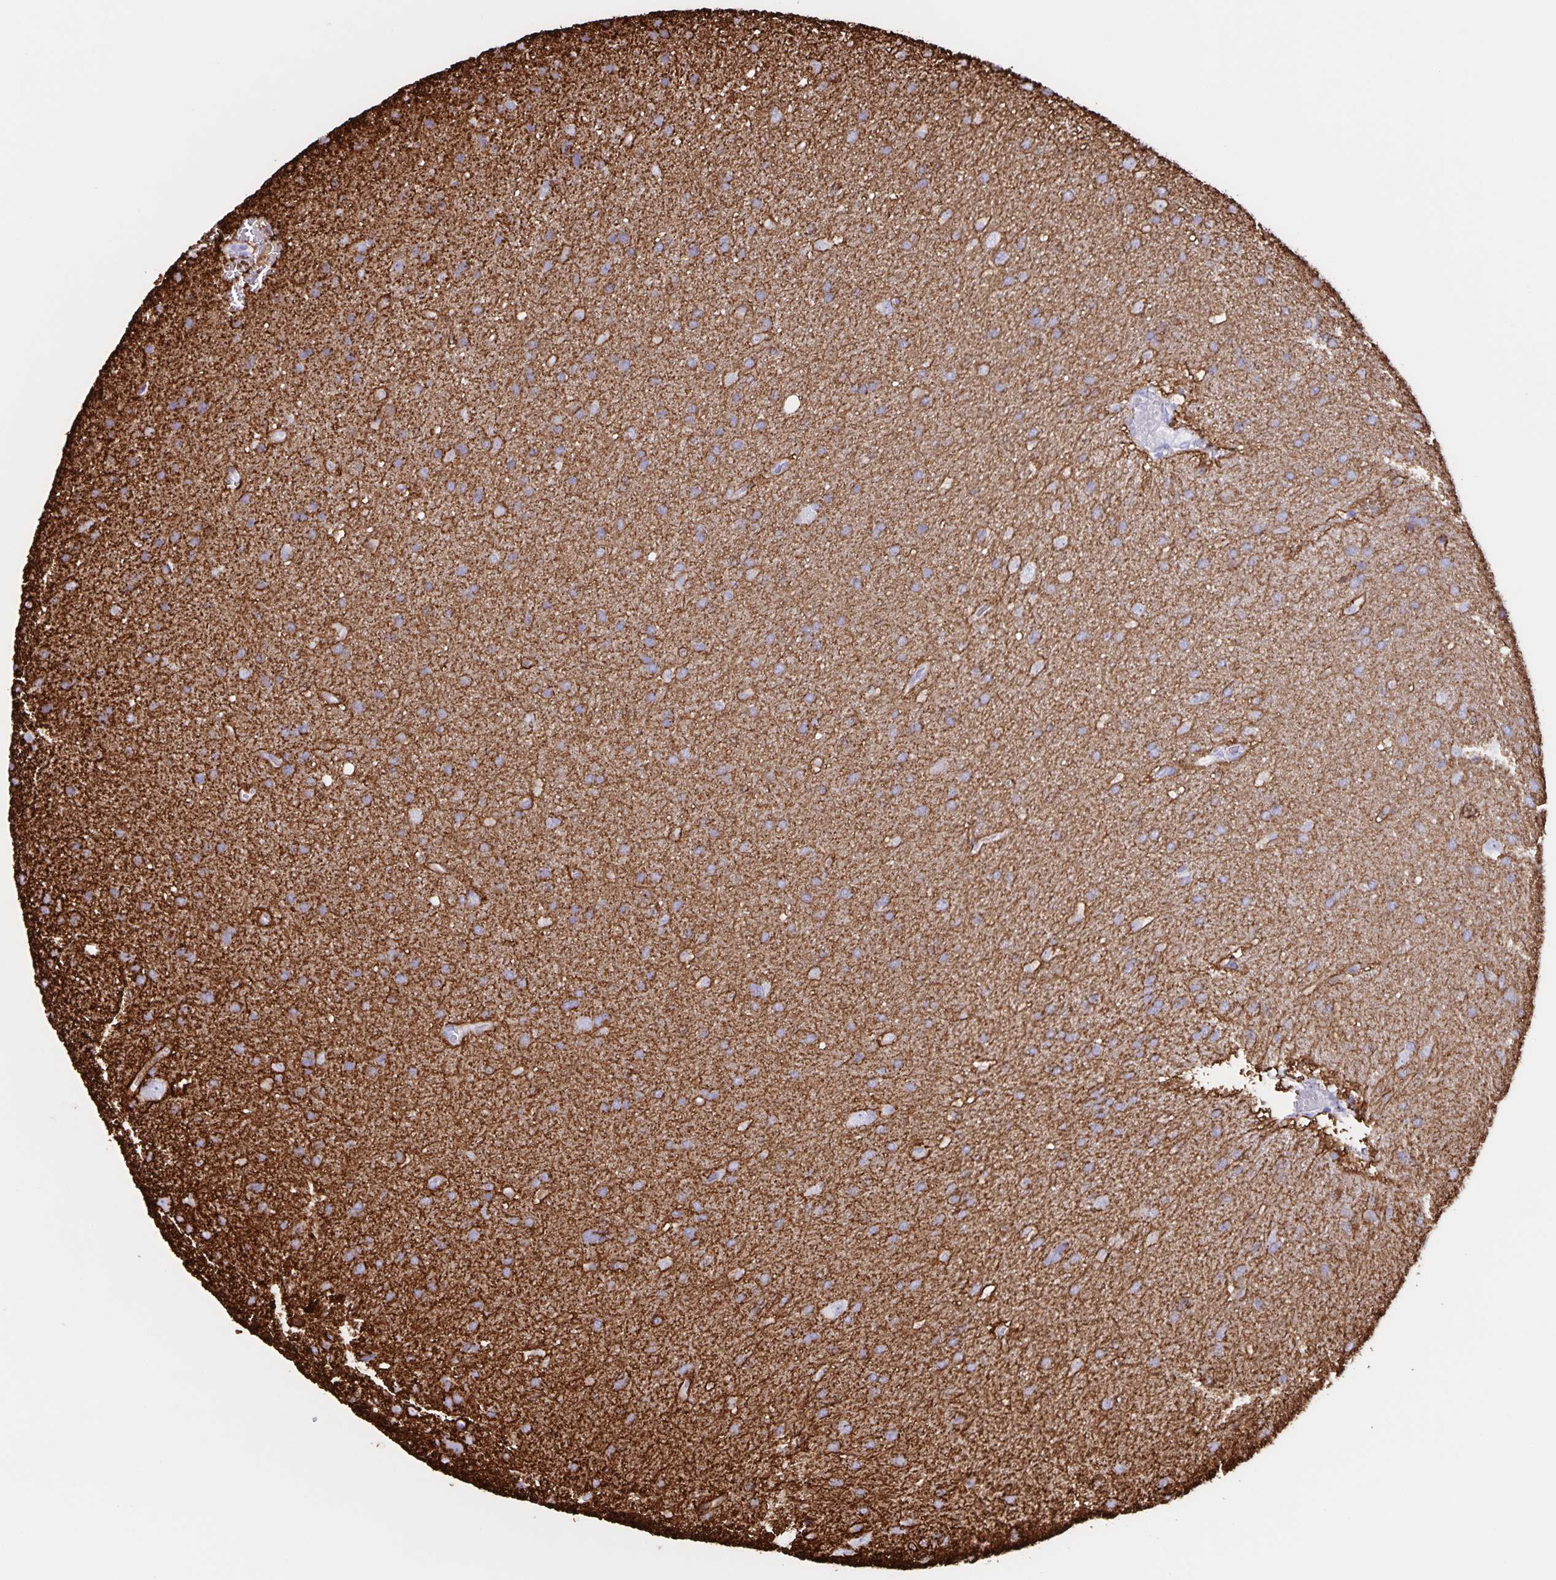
{"staining": {"intensity": "negative", "quantity": "none", "location": "none"}, "tissue": "glioma", "cell_type": "Tumor cells", "image_type": "cancer", "snomed": [{"axis": "morphology", "description": "Glioma, malignant, Low grade"}, {"axis": "topography", "description": "Brain"}], "caption": "The immunohistochemistry histopathology image has no significant positivity in tumor cells of glioma tissue.", "gene": "AQP4", "patient": {"sex": "female", "age": 54}}